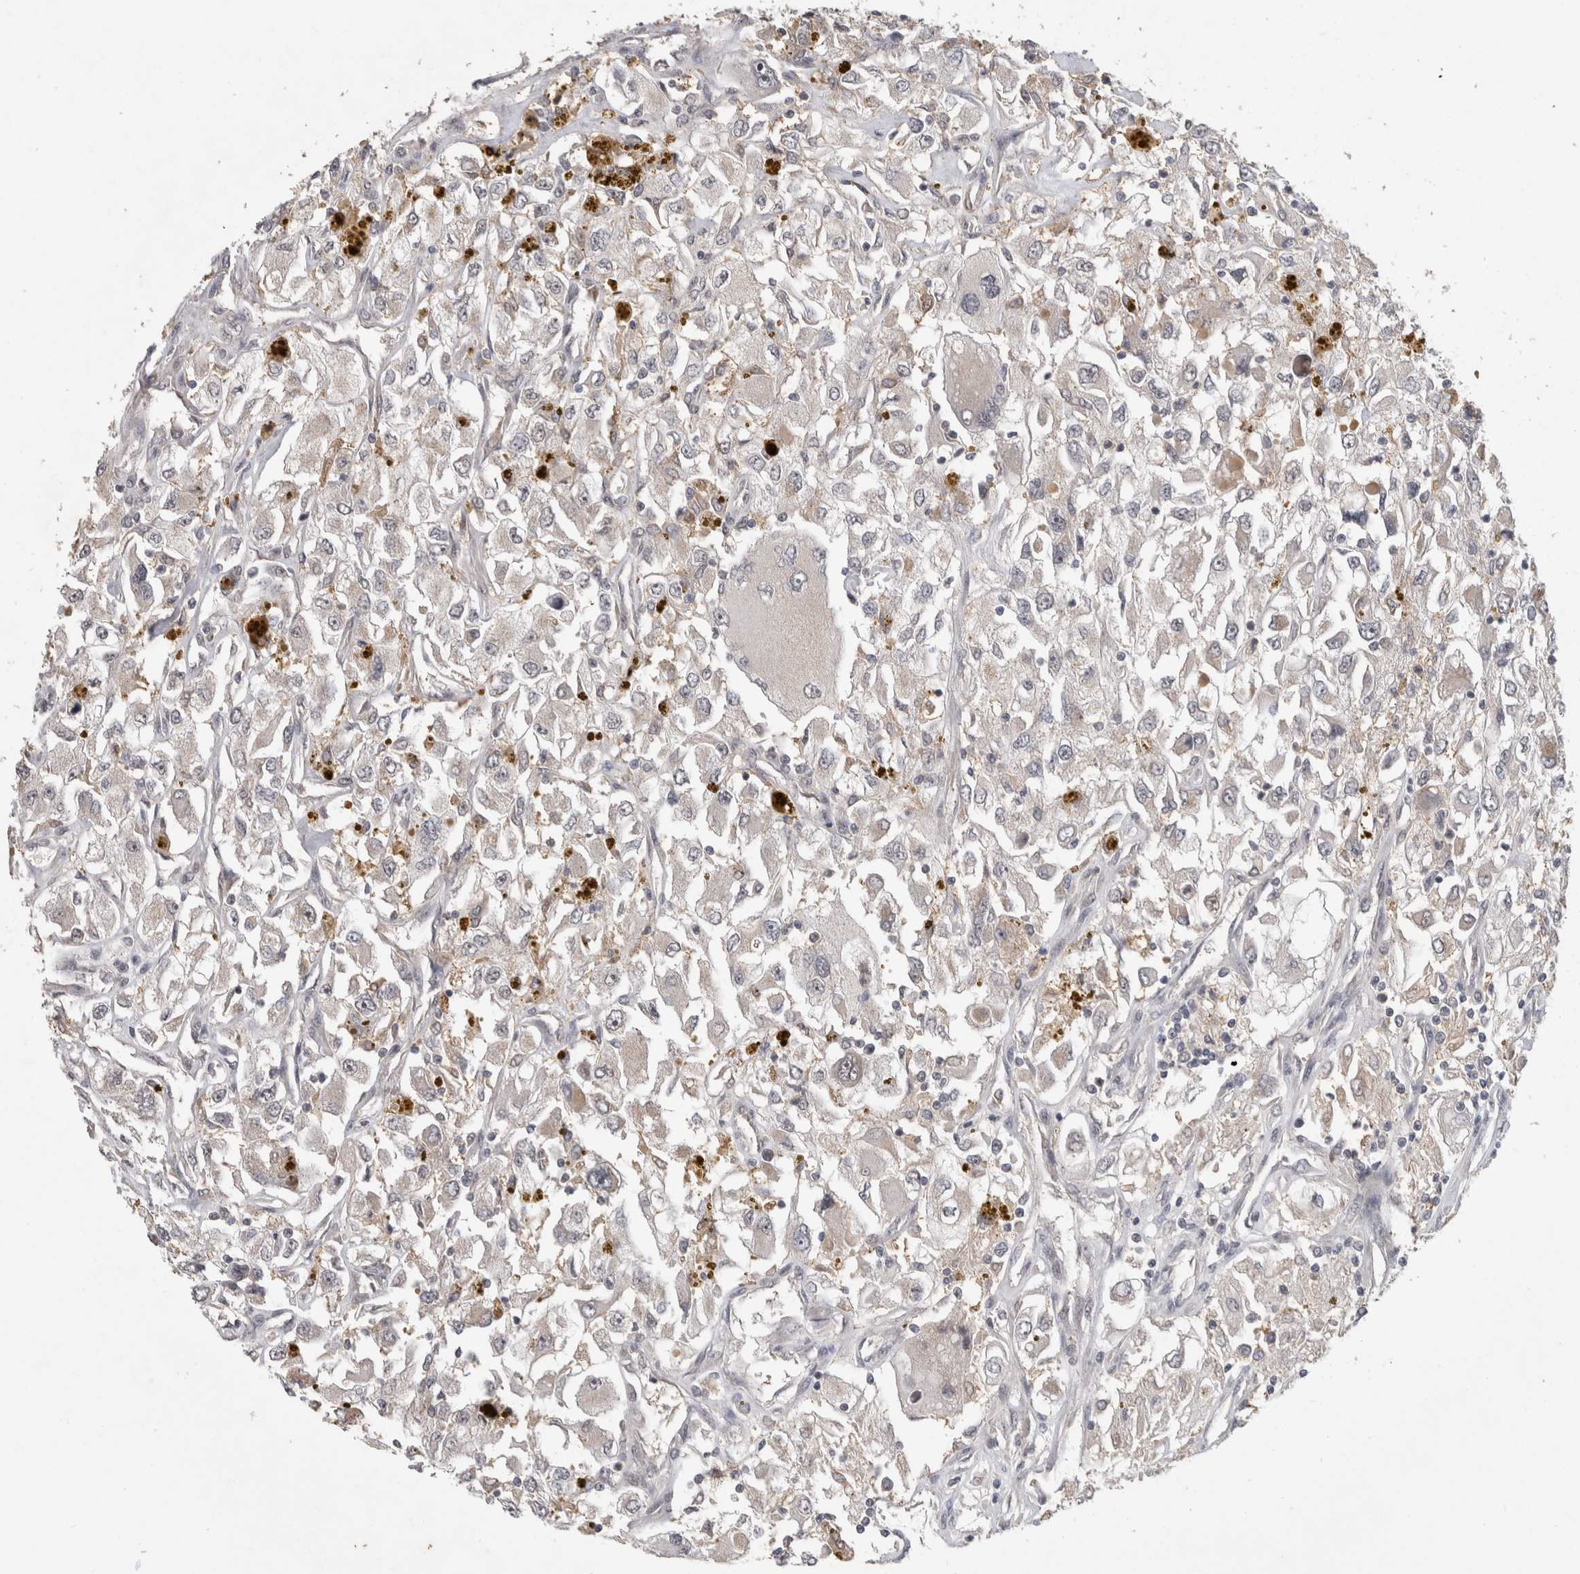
{"staining": {"intensity": "weak", "quantity": "<25%", "location": "cytoplasmic/membranous"}, "tissue": "renal cancer", "cell_type": "Tumor cells", "image_type": "cancer", "snomed": [{"axis": "morphology", "description": "Adenocarcinoma, NOS"}, {"axis": "topography", "description": "Kidney"}], "caption": "A high-resolution image shows IHC staining of renal cancer, which demonstrates no significant staining in tumor cells.", "gene": "RHPN1", "patient": {"sex": "female", "age": 52}}